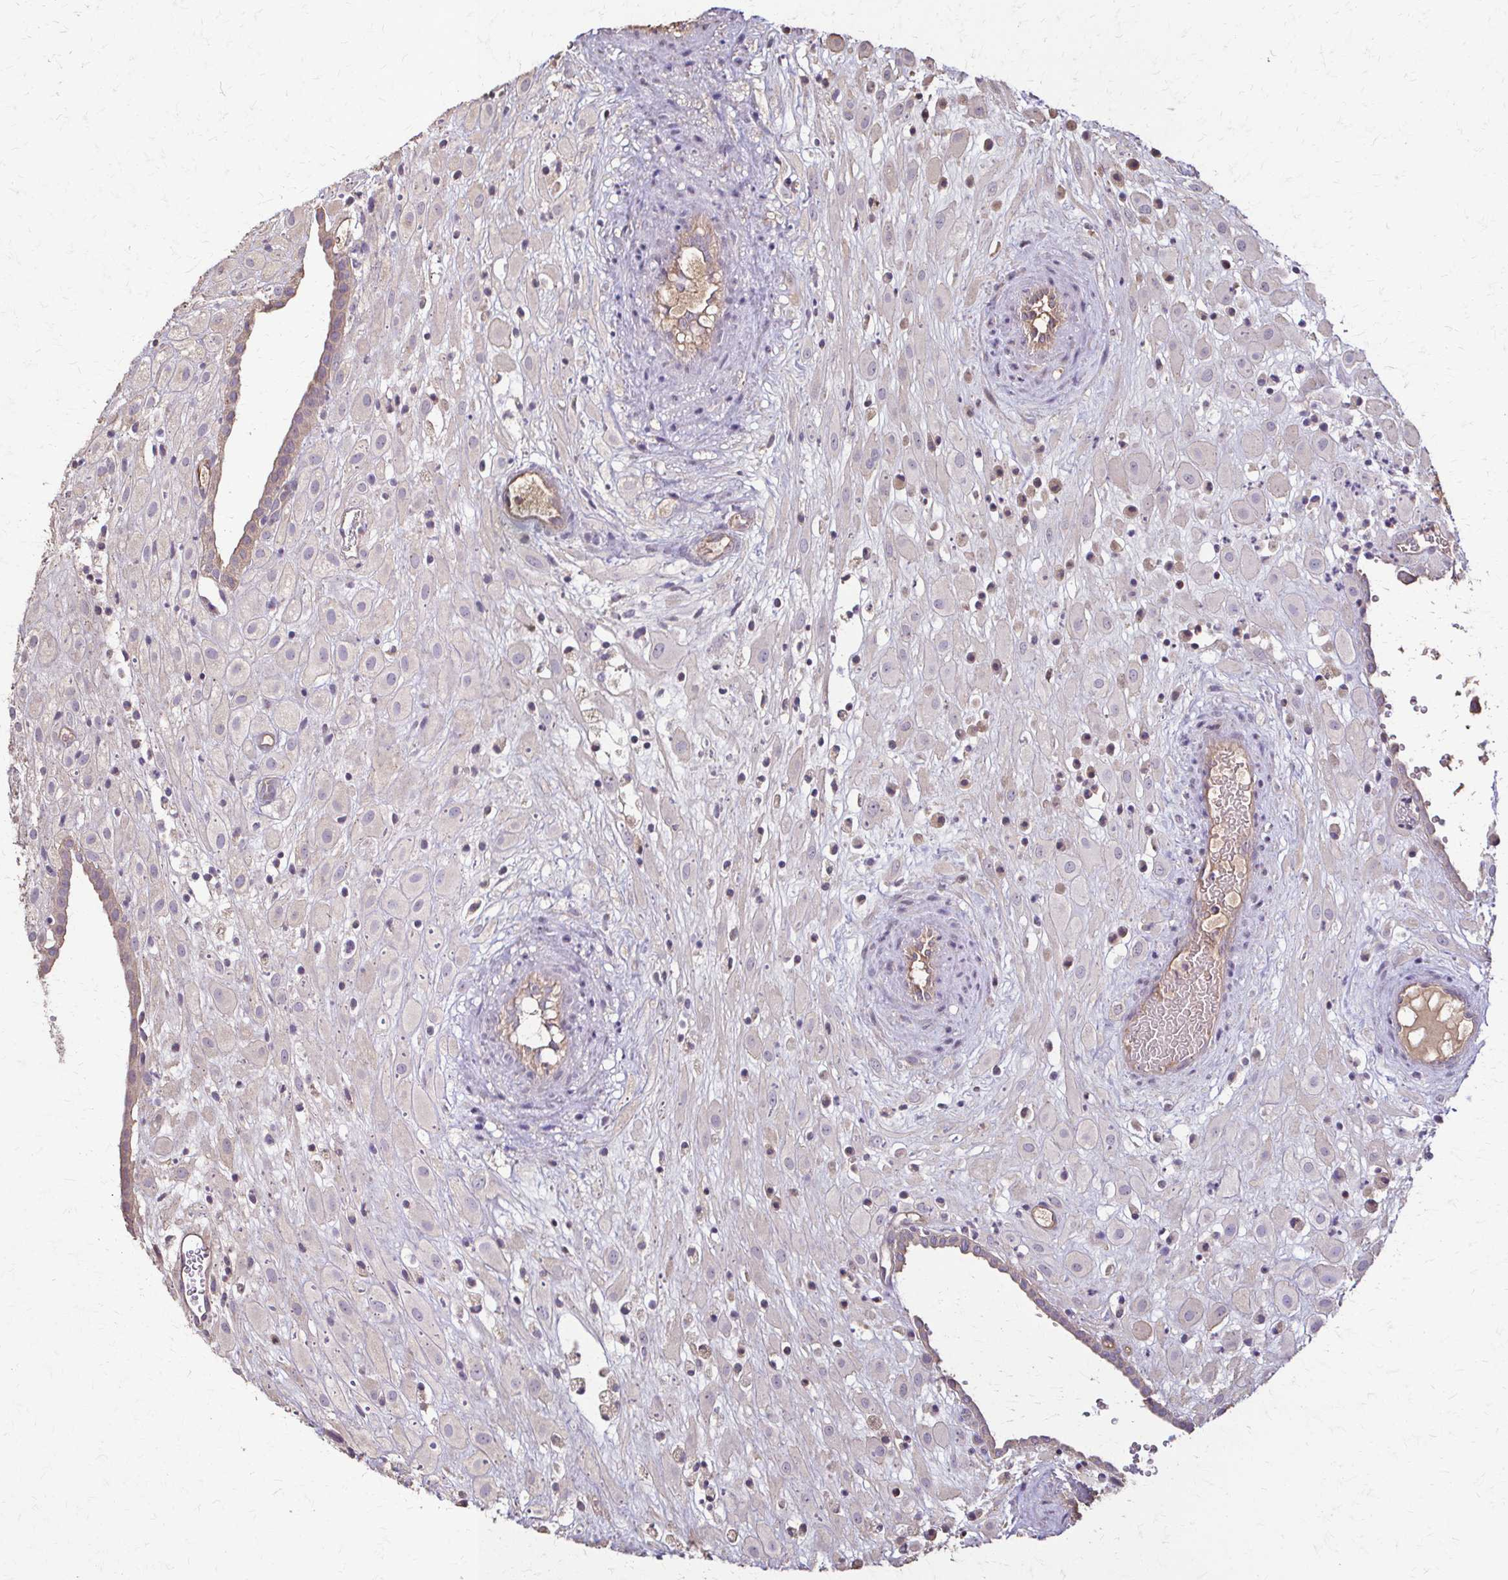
{"staining": {"intensity": "negative", "quantity": "none", "location": "none"}, "tissue": "placenta", "cell_type": "Decidual cells", "image_type": "normal", "snomed": [{"axis": "morphology", "description": "Normal tissue, NOS"}, {"axis": "topography", "description": "Placenta"}], "caption": "Histopathology image shows no protein positivity in decidual cells of unremarkable placenta.", "gene": "IL18BP", "patient": {"sex": "female", "age": 24}}